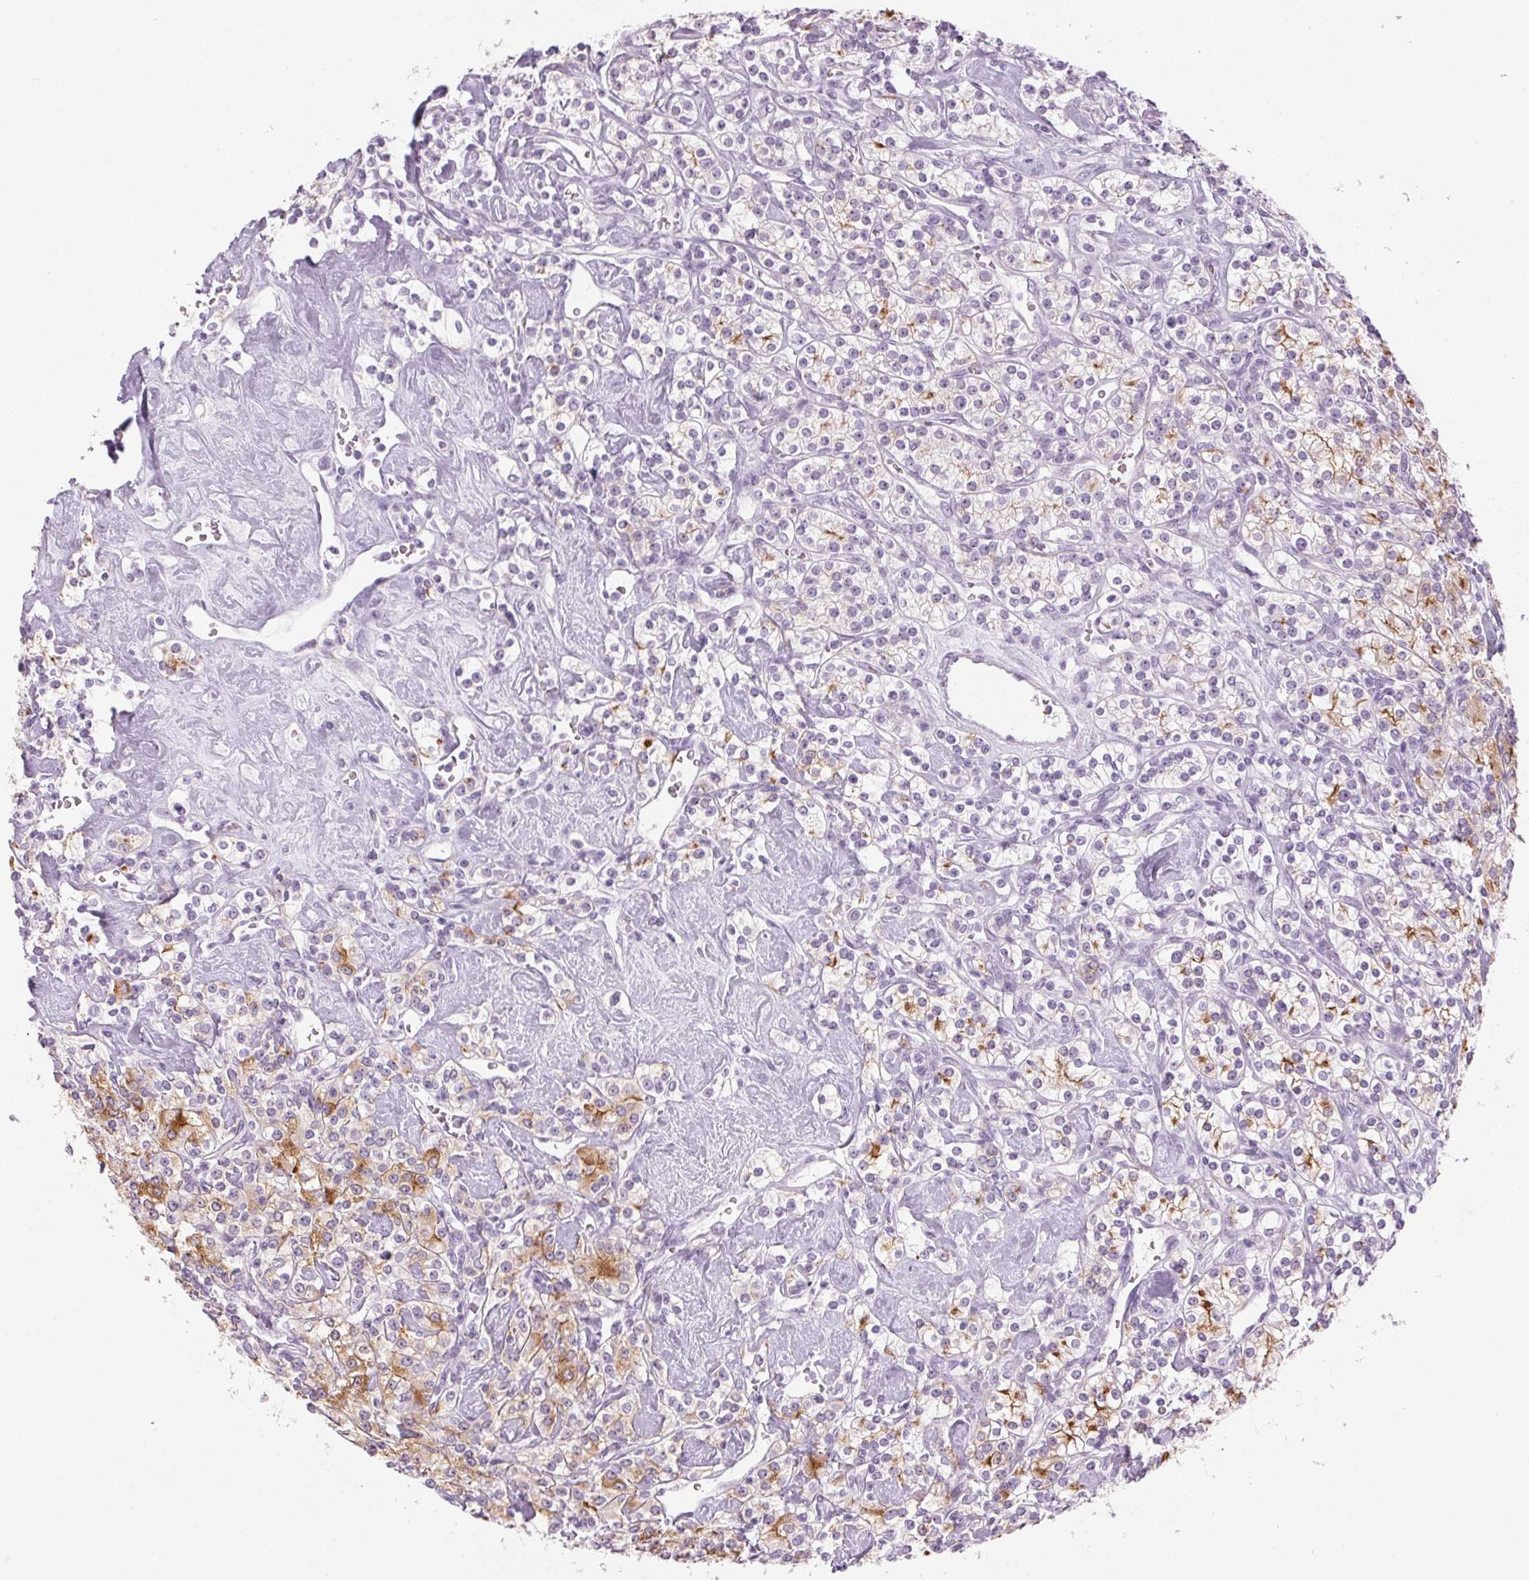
{"staining": {"intensity": "moderate", "quantity": "<25%", "location": "cytoplasmic/membranous"}, "tissue": "renal cancer", "cell_type": "Tumor cells", "image_type": "cancer", "snomed": [{"axis": "morphology", "description": "Adenocarcinoma, NOS"}, {"axis": "topography", "description": "Kidney"}], "caption": "The histopathology image reveals a brown stain indicating the presence of a protein in the cytoplasmic/membranous of tumor cells in renal adenocarcinoma.", "gene": "LRP2", "patient": {"sex": "male", "age": 77}}